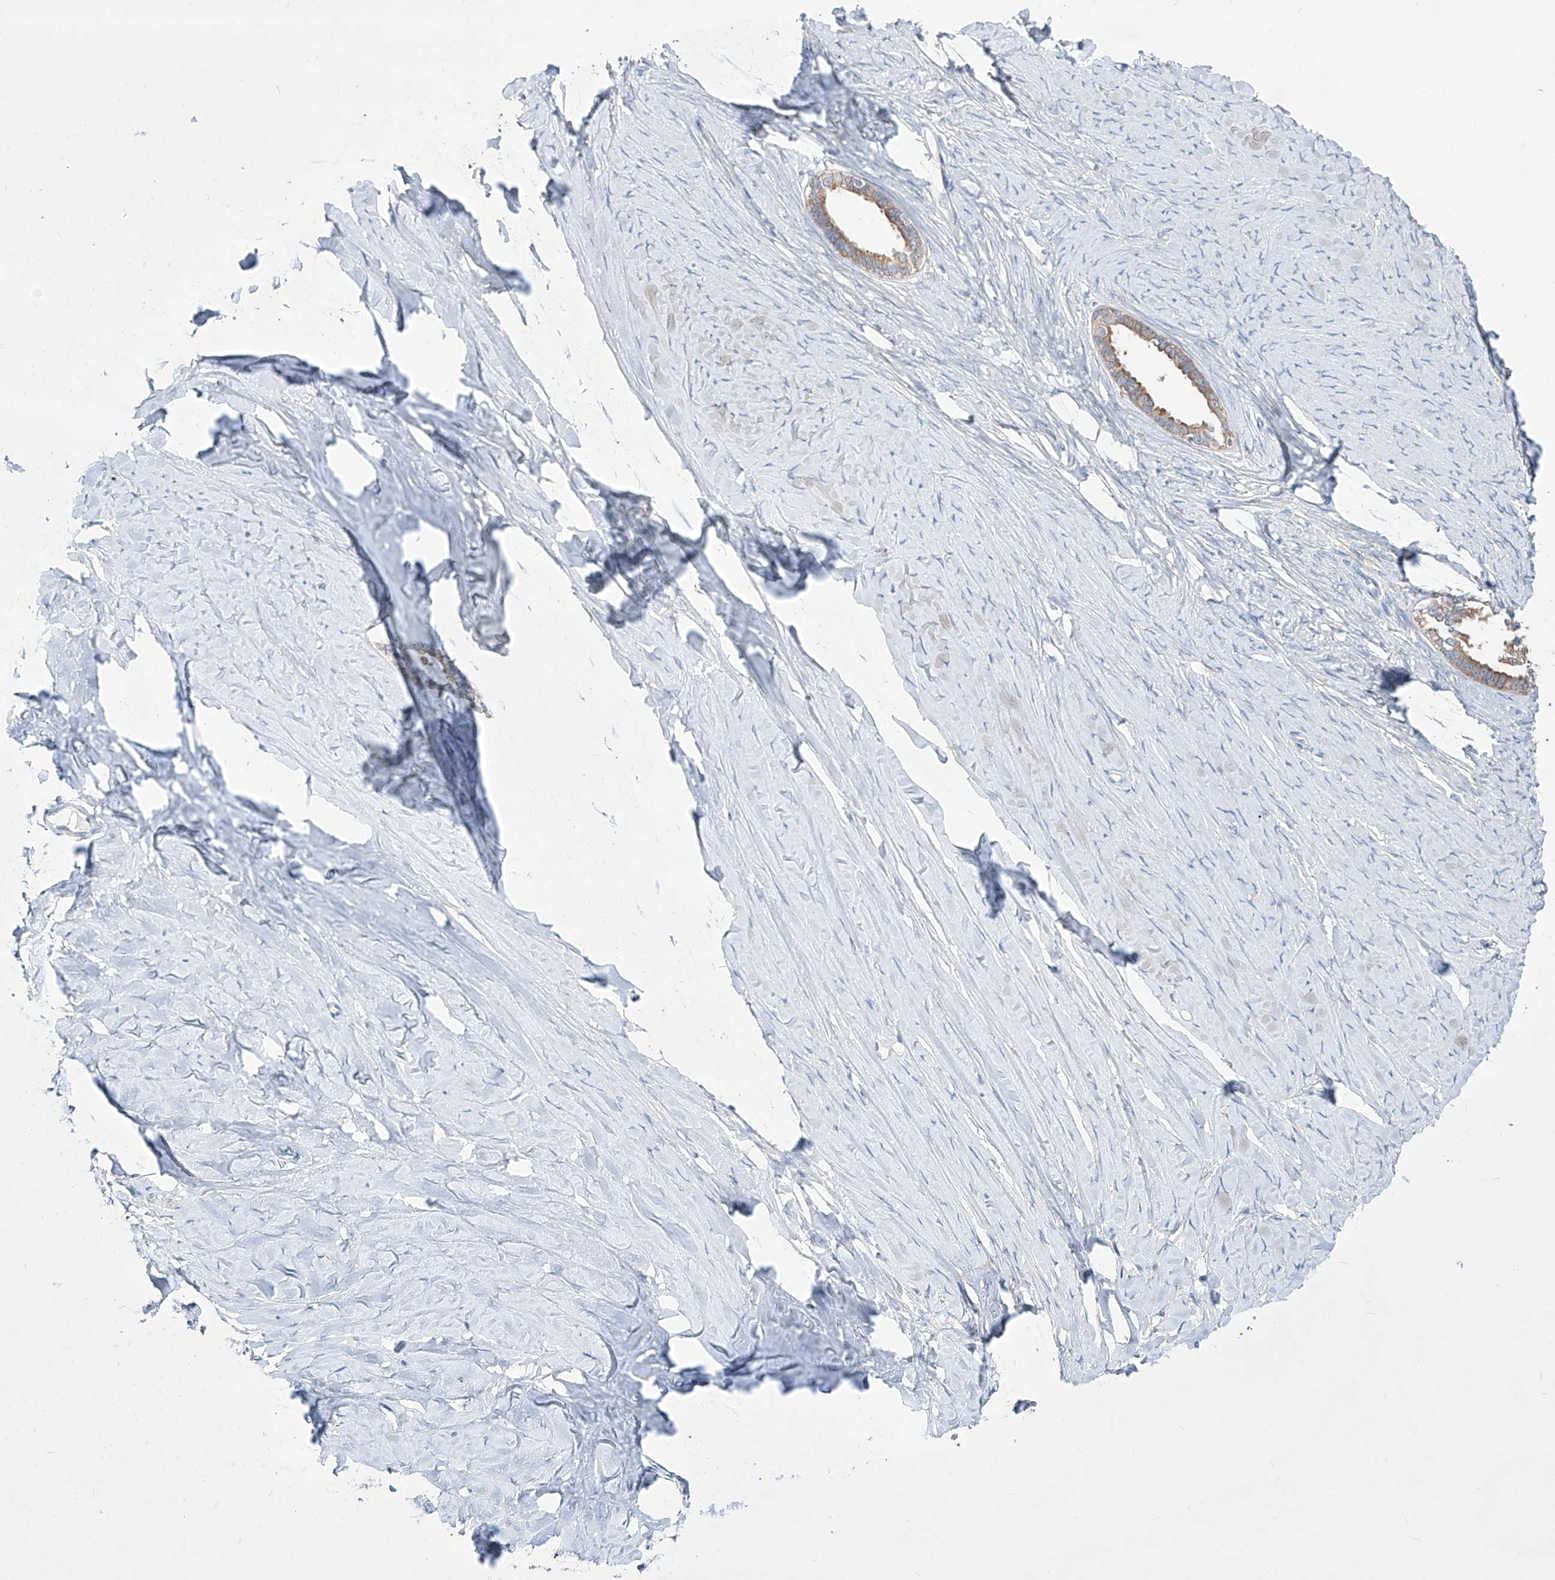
{"staining": {"intensity": "weak", "quantity": ">75%", "location": "cytoplasmic/membranous"}, "tissue": "ovarian cancer", "cell_type": "Tumor cells", "image_type": "cancer", "snomed": [{"axis": "morphology", "description": "Cystadenocarcinoma, serous, NOS"}, {"axis": "topography", "description": "Ovary"}], "caption": "Immunohistochemical staining of human ovarian cancer (serous cystadenocarcinoma) exhibits weak cytoplasmic/membranous protein positivity in about >75% of tumor cells.", "gene": "UFL1", "patient": {"sex": "female", "age": 79}}